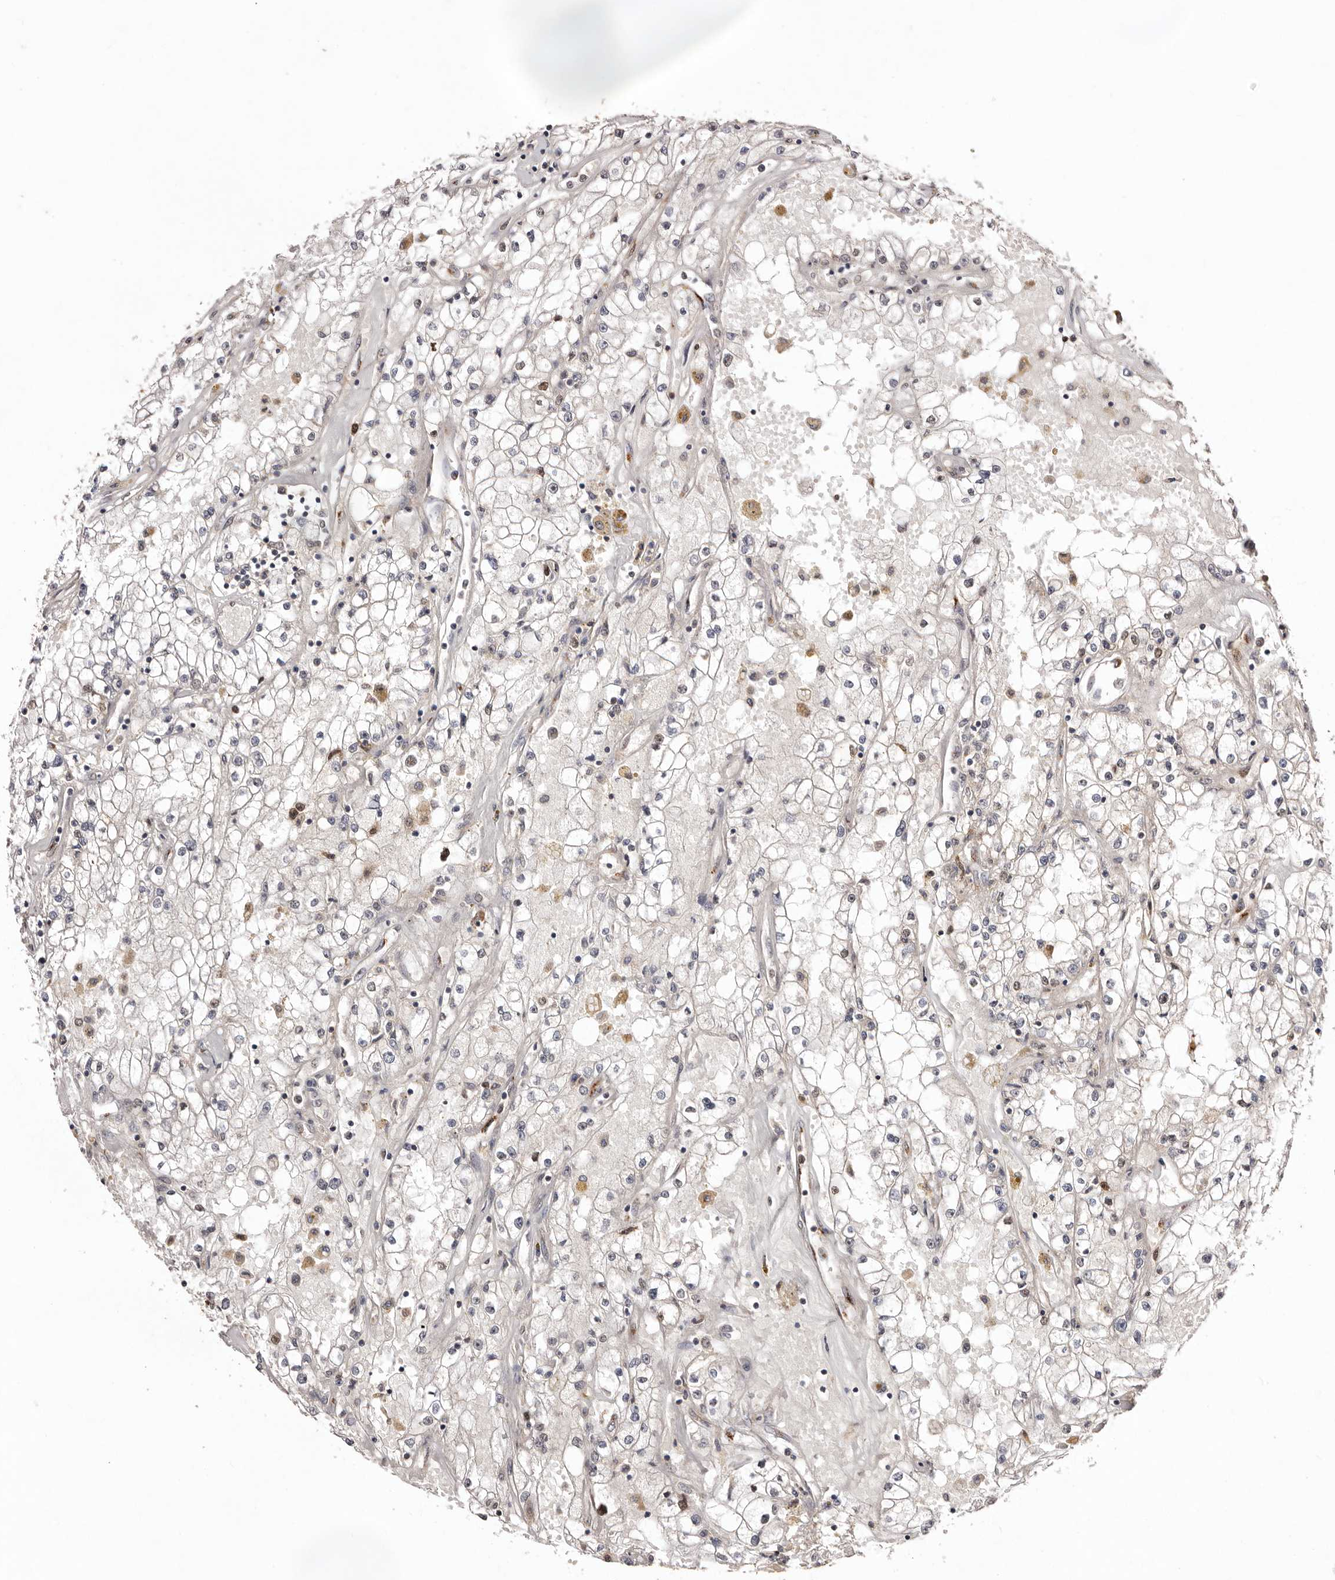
{"staining": {"intensity": "negative", "quantity": "none", "location": "none"}, "tissue": "renal cancer", "cell_type": "Tumor cells", "image_type": "cancer", "snomed": [{"axis": "morphology", "description": "Adenocarcinoma, NOS"}, {"axis": "topography", "description": "Kidney"}], "caption": "Protein analysis of adenocarcinoma (renal) displays no significant positivity in tumor cells.", "gene": "NOTCH1", "patient": {"sex": "male", "age": 56}}